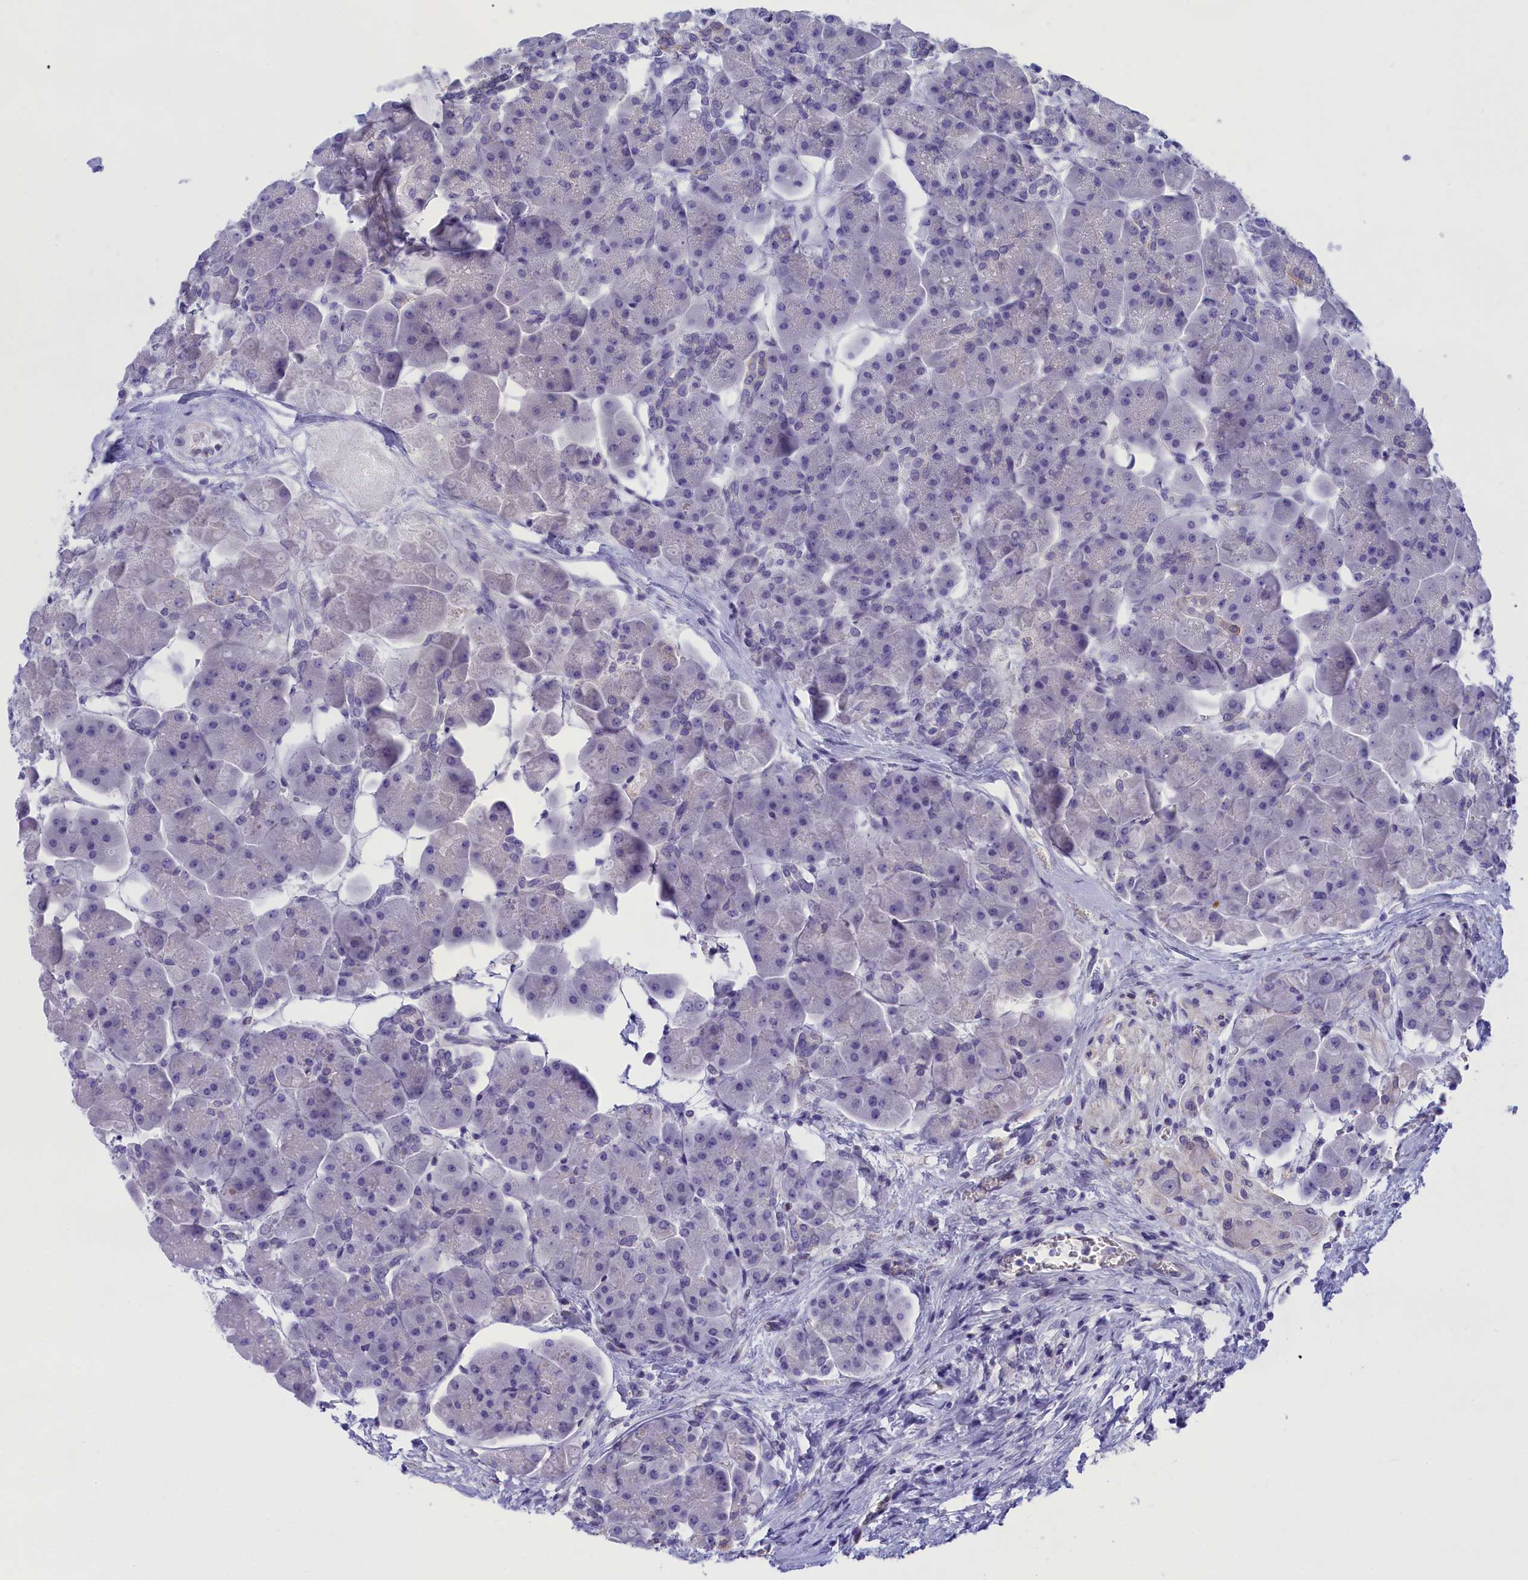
{"staining": {"intensity": "moderate", "quantity": "<25%", "location": "cytoplasmic/membranous"}, "tissue": "pancreas", "cell_type": "Exocrine glandular cells", "image_type": "normal", "snomed": [{"axis": "morphology", "description": "Normal tissue, NOS"}, {"axis": "topography", "description": "Pancreas"}], "caption": "Exocrine glandular cells reveal low levels of moderate cytoplasmic/membranous expression in approximately <25% of cells in unremarkable human pancreas.", "gene": "TACSTD2", "patient": {"sex": "male", "age": 66}}